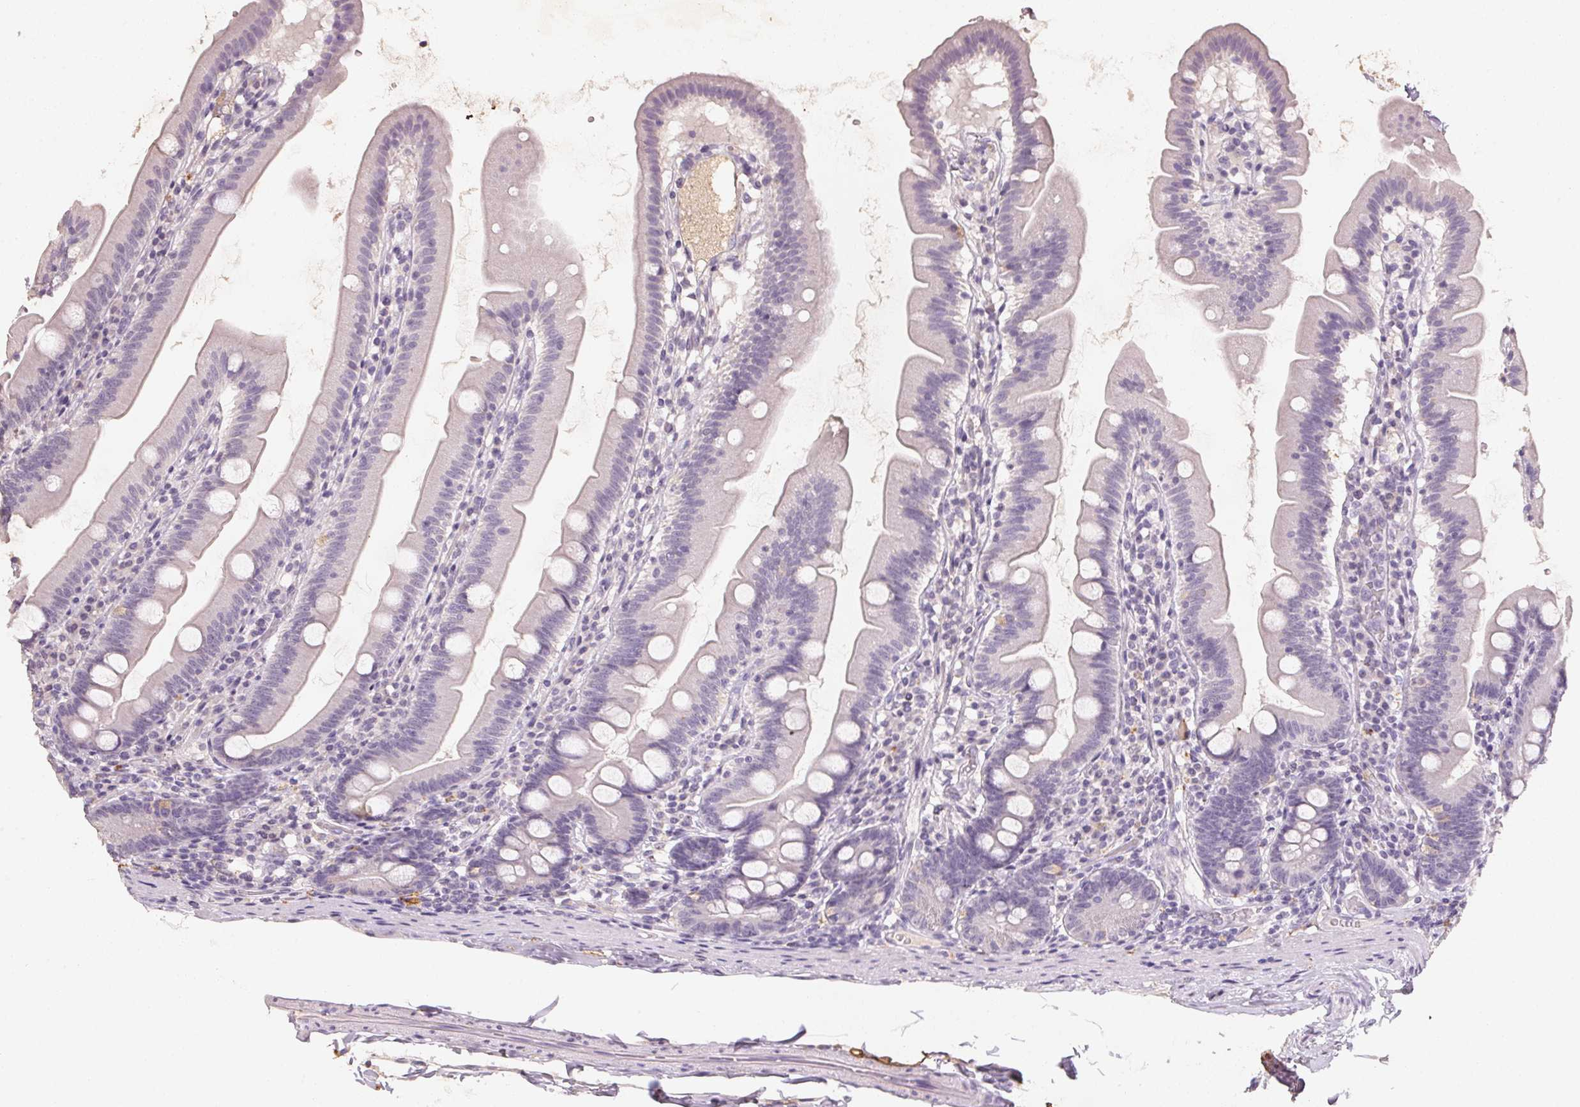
{"staining": {"intensity": "negative", "quantity": "none", "location": "none"}, "tissue": "duodenum", "cell_type": "Glandular cells", "image_type": "normal", "snomed": [{"axis": "morphology", "description": "Normal tissue, NOS"}, {"axis": "topography", "description": "Duodenum"}], "caption": "The micrograph exhibits no staining of glandular cells in normal duodenum. The staining was performed using DAB to visualize the protein expression in brown, while the nuclei were stained in blue with hematoxylin (Magnification: 20x).", "gene": "CXCL5", "patient": {"sex": "female", "age": 67}}